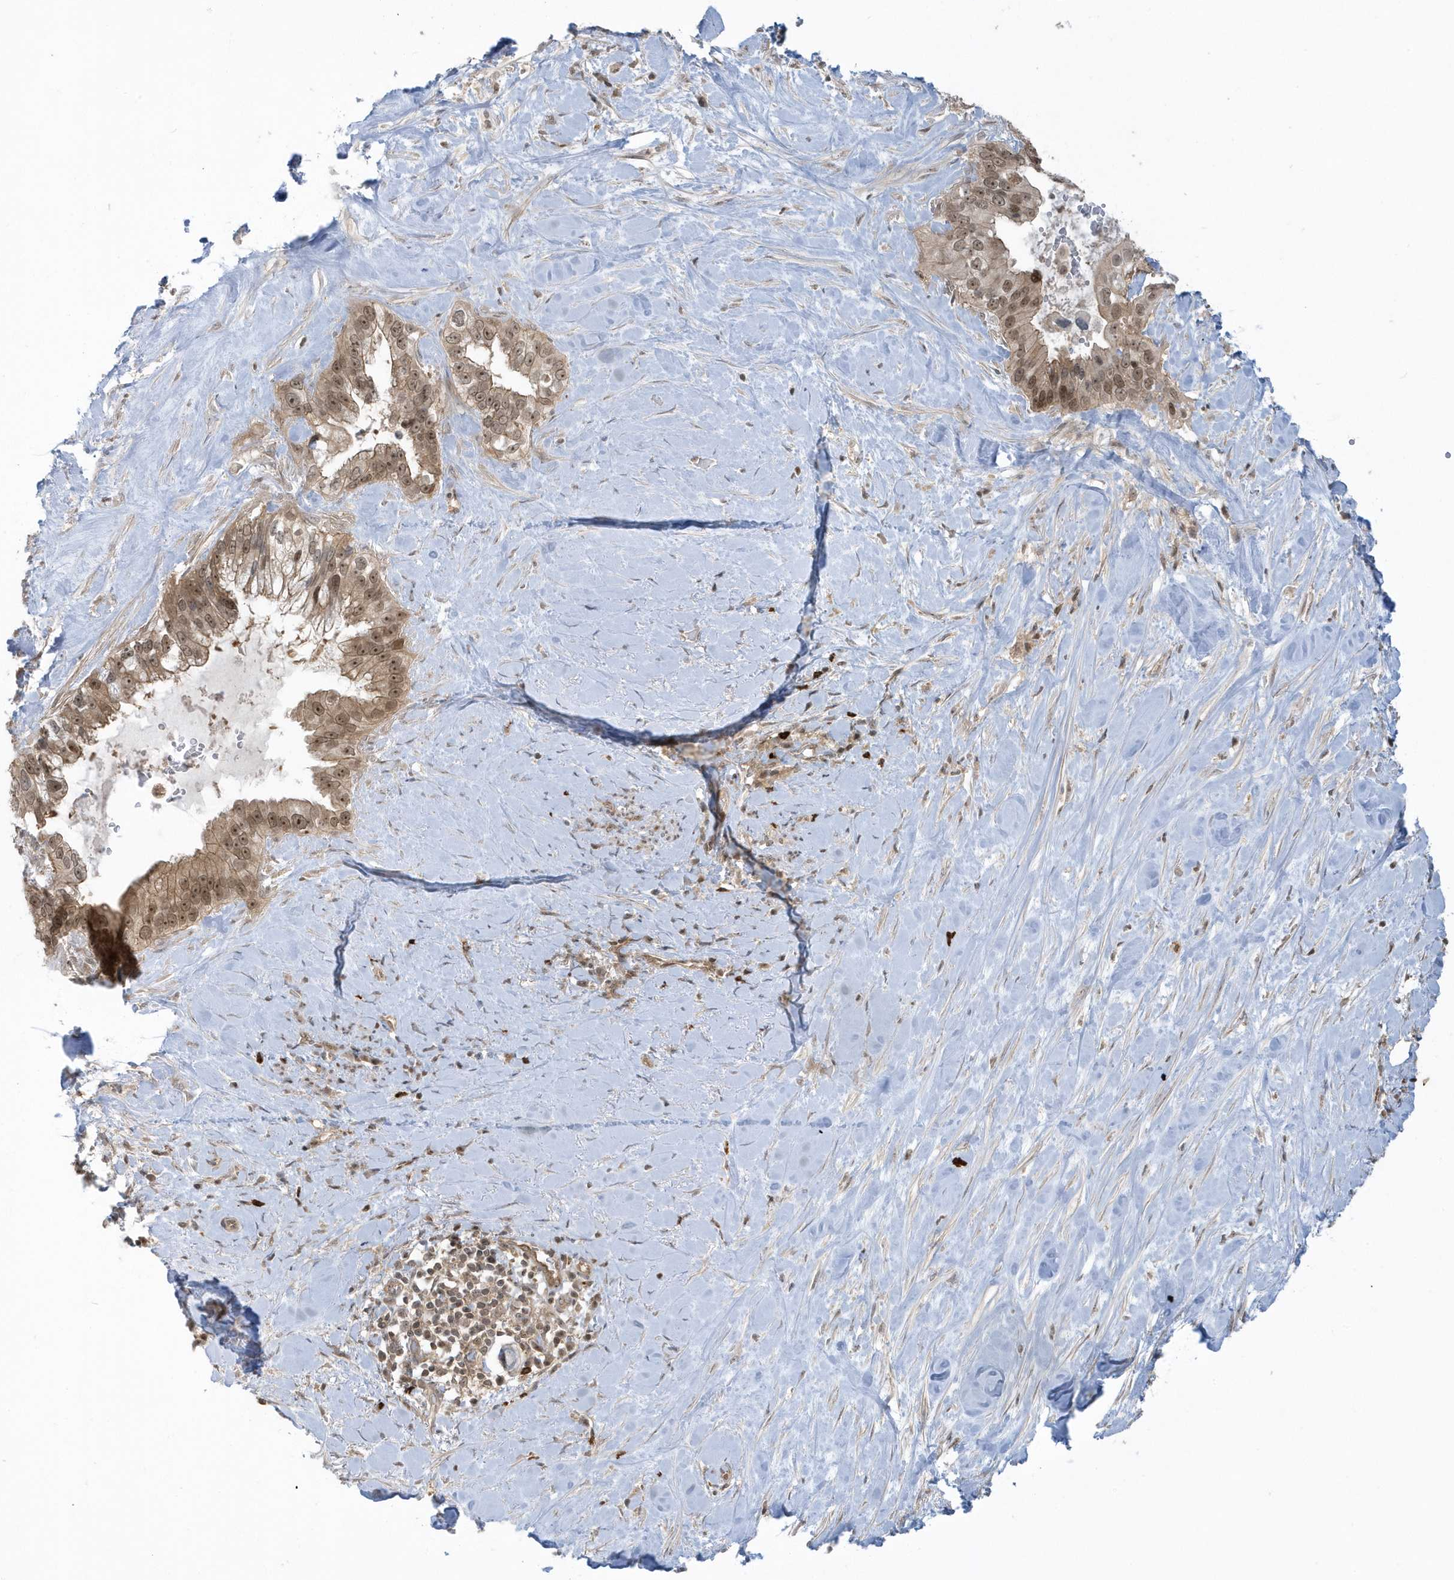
{"staining": {"intensity": "moderate", "quantity": ">75%", "location": "cytoplasmic/membranous,nuclear"}, "tissue": "pancreatic cancer", "cell_type": "Tumor cells", "image_type": "cancer", "snomed": [{"axis": "morphology", "description": "Inflammation, NOS"}, {"axis": "morphology", "description": "Adenocarcinoma, NOS"}, {"axis": "topography", "description": "Pancreas"}], "caption": "The histopathology image shows a brown stain indicating the presence of a protein in the cytoplasmic/membranous and nuclear of tumor cells in pancreatic adenocarcinoma.", "gene": "PPP1R7", "patient": {"sex": "female", "age": 56}}